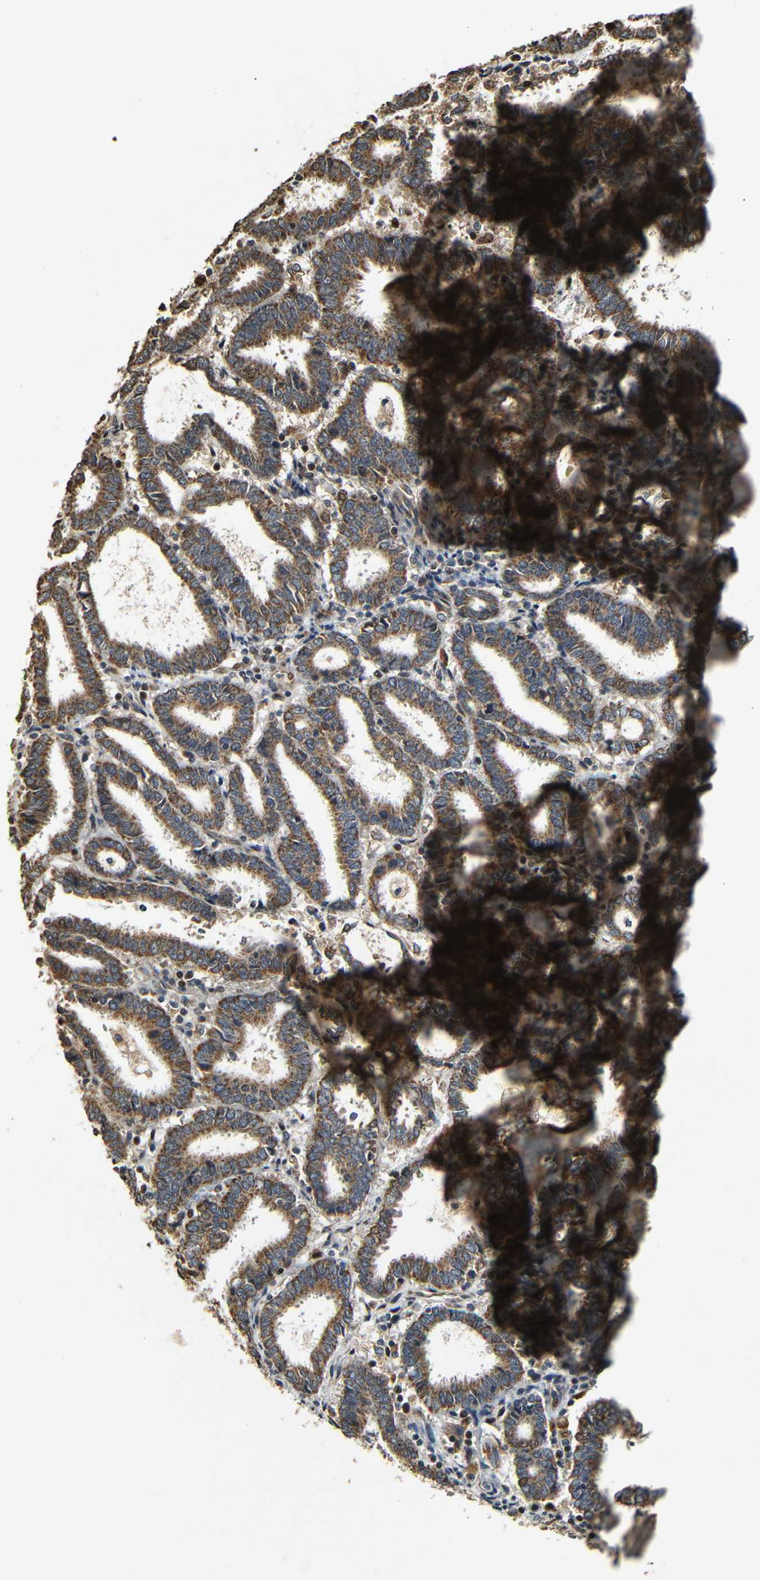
{"staining": {"intensity": "moderate", "quantity": ">75%", "location": "cytoplasmic/membranous"}, "tissue": "endometrial cancer", "cell_type": "Tumor cells", "image_type": "cancer", "snomed": [{"axis": "morphology", "description": "Adenocarcinoma, NOS"}, {"axis": "topography", "description": "Uterus"}], "caption": "Endometrial adenocarcinoma tissue shows moderate cytoplasmic/membranous positivity in approximately >75% of tumor cells (Brightfield microscopy of DAB IHC at high magnification).", "gene": "KAZALD1", "patient": {"sex": "female", "age": 83}}